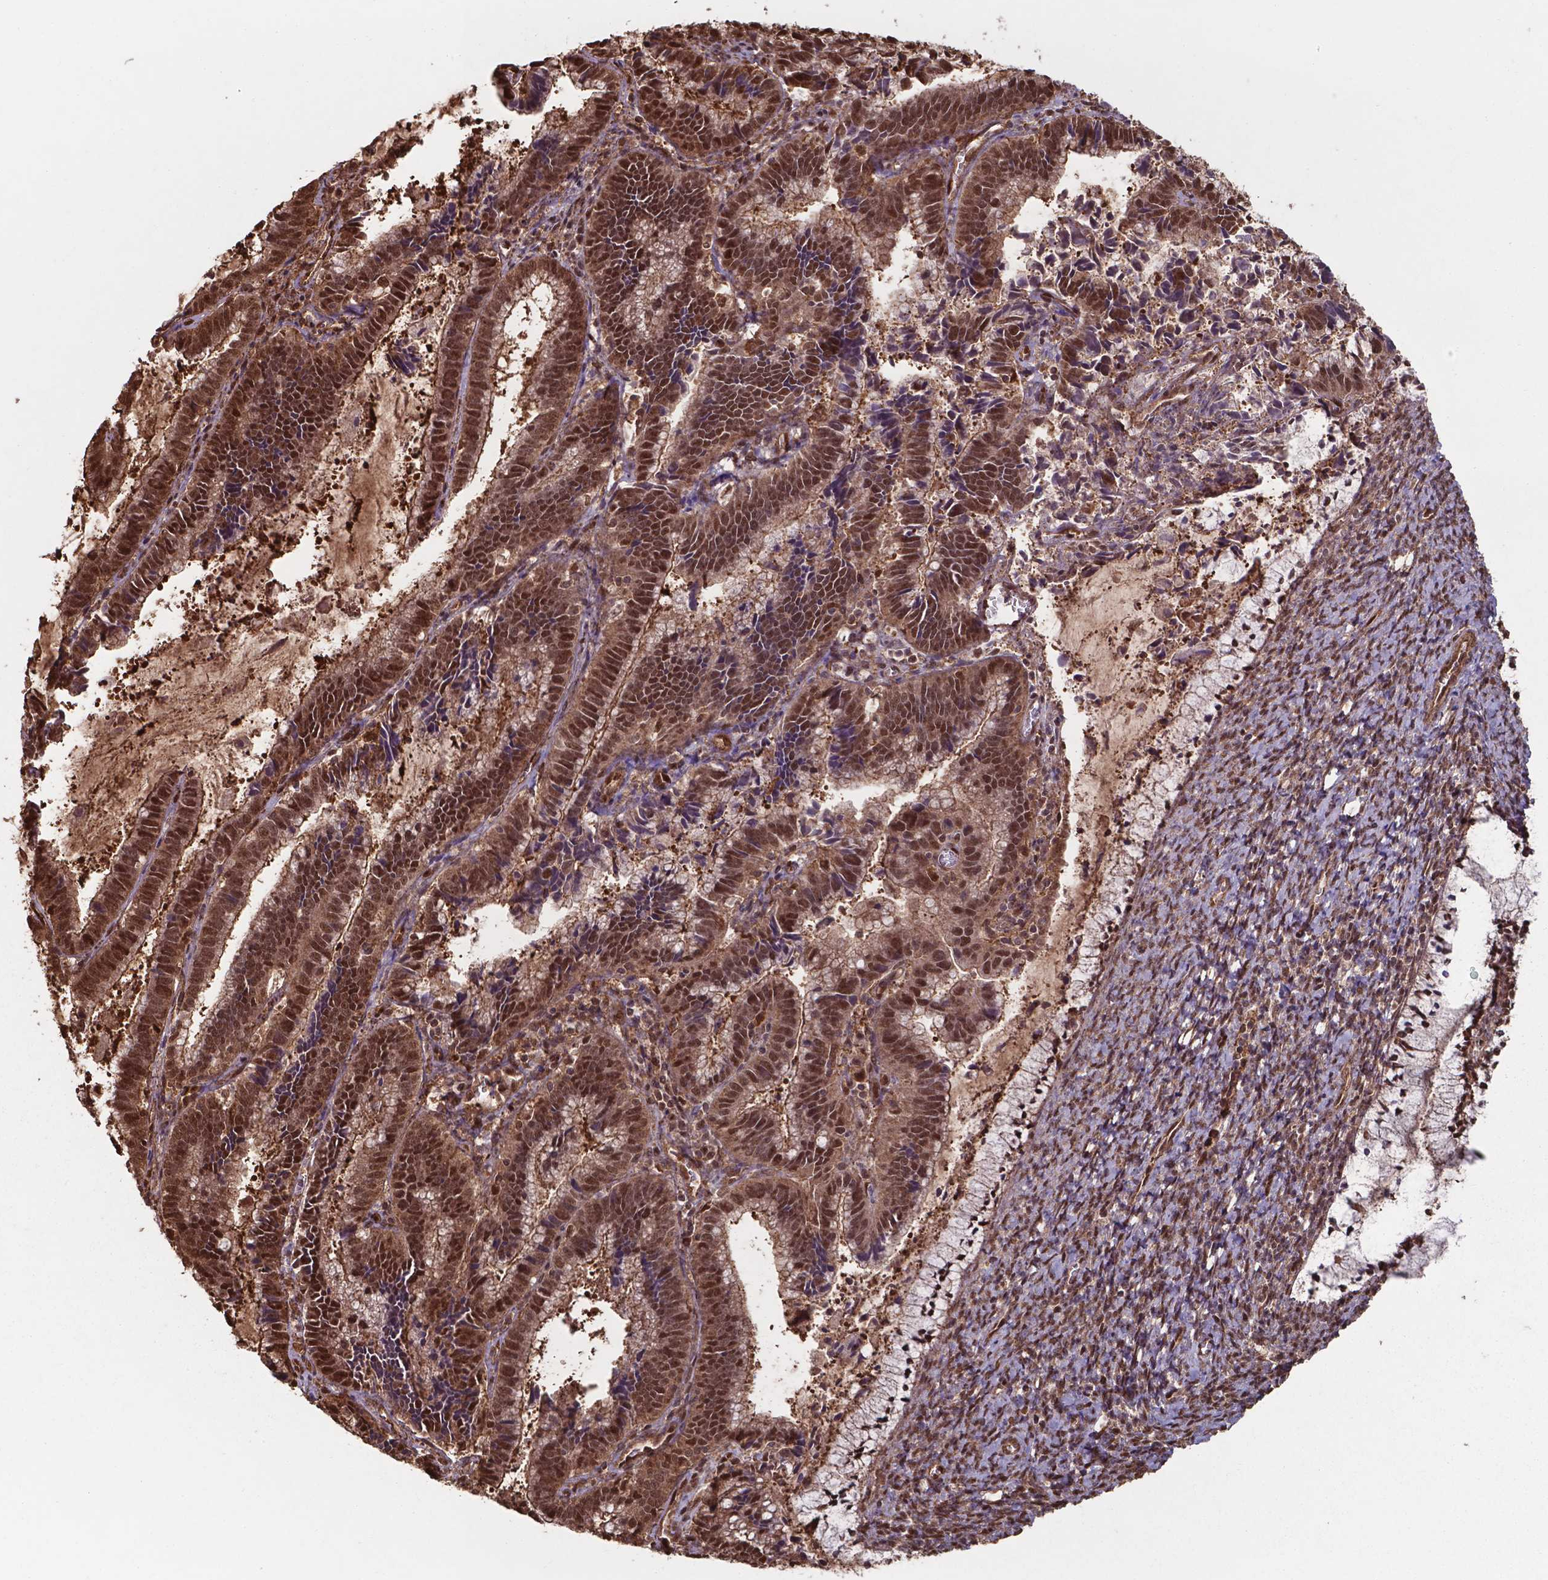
{"staining": {"intensity": "strong", "quantity": ">75%", "location": "cytoplasmic/membranous,nuclear"}, "tissue": "cervical cancer", "cell_type": "Tumor cells", "image_type": "cancer", "snomed": [{"axis": "morphology", "description": "Adenocarcinoma, NOS"}, {"axis": "topography", "description": "Cervix"}], "caption": "Immunohistochemical staining of human cervical cancer shows strong cytoplasmic/membranous and nuclear protein positivity in about >75% of tumor cells. The protein of interest is shown in brown color, while the nuclei are stained blue.", "gene": "CHP2", "patient": {"sex": "female", "age": 61}}